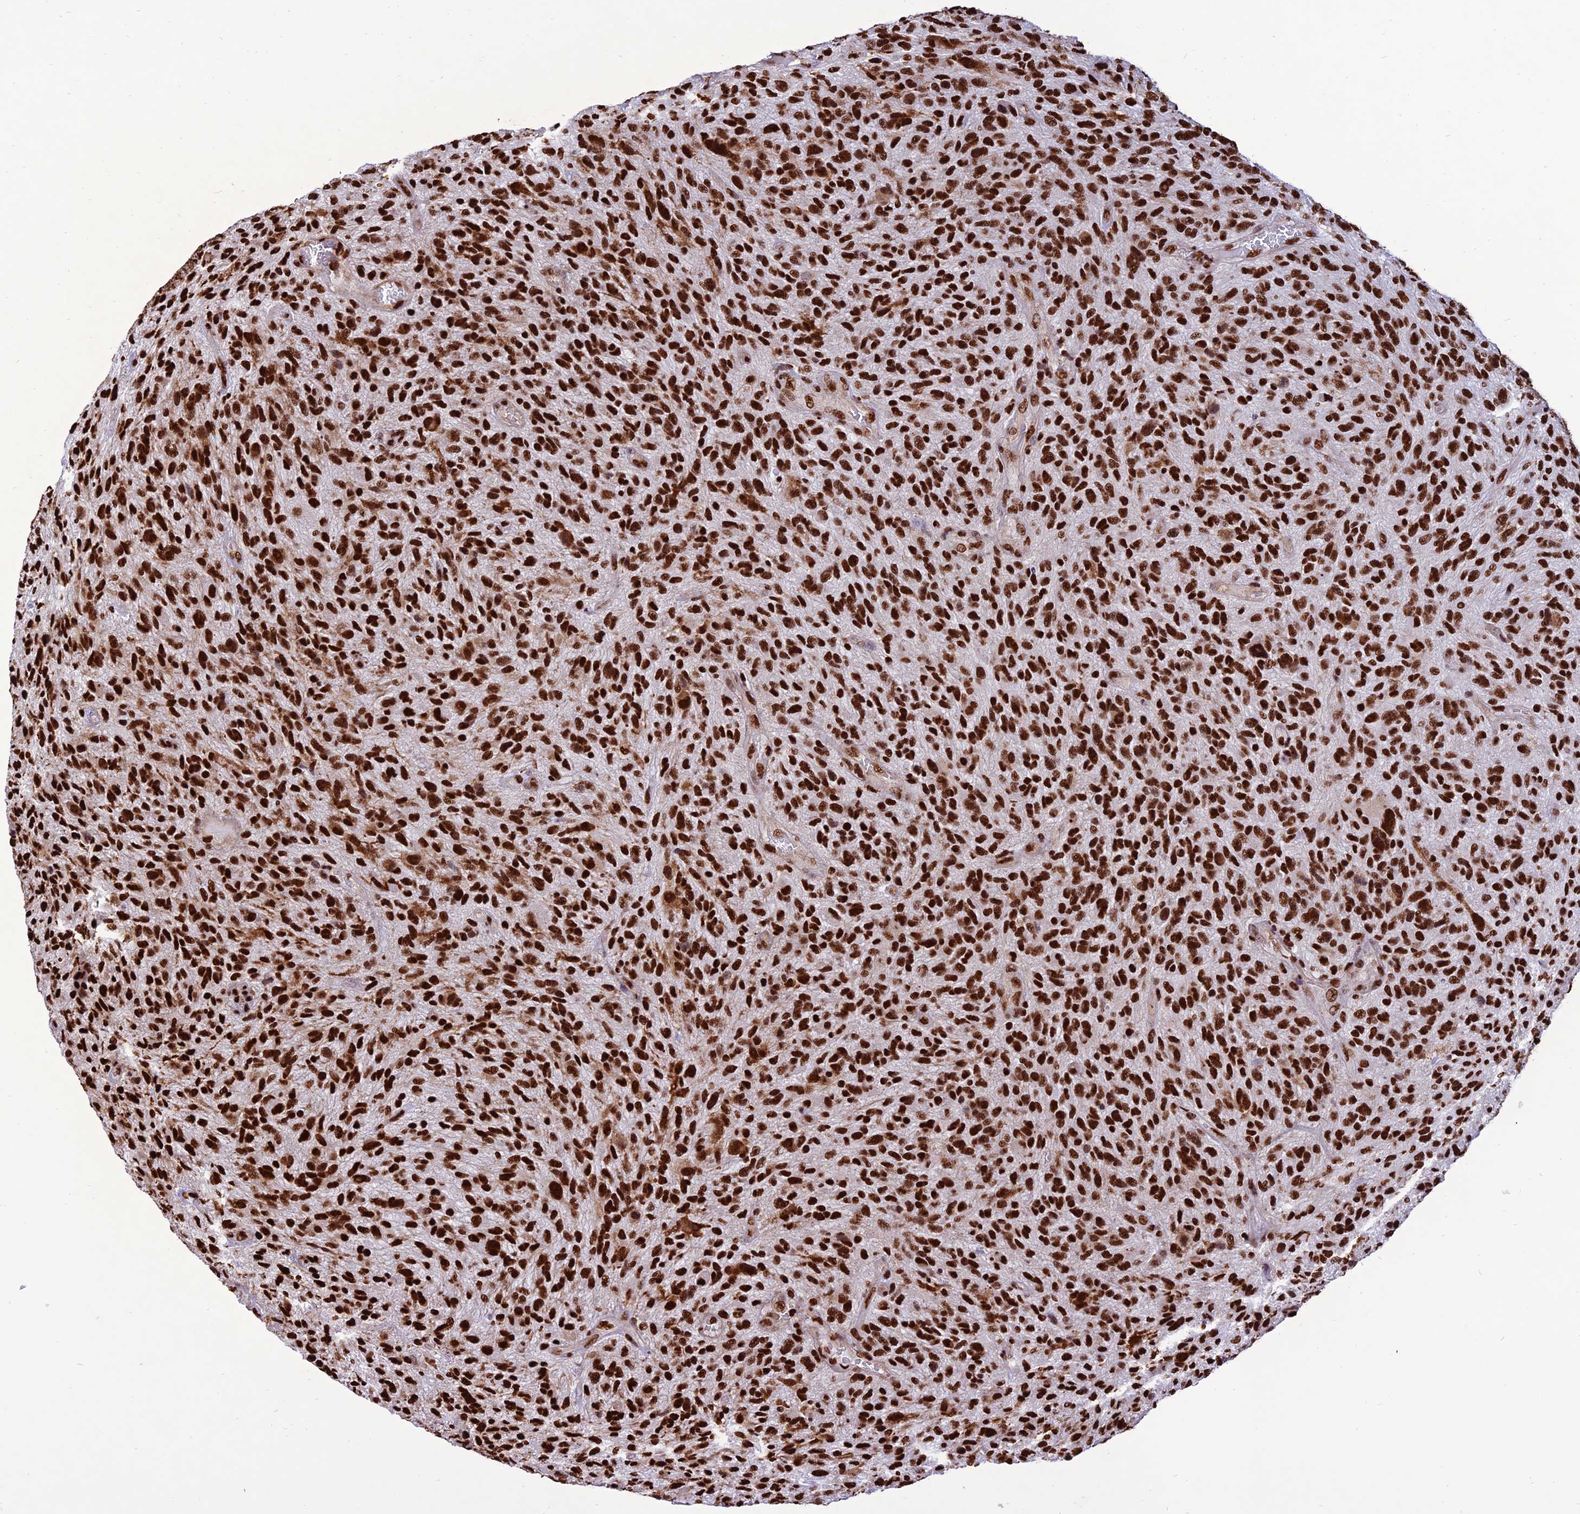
{"staining": {"intensity": "strong", "quantity": ">75%", "location": "nuclear"}, "tissue": "glioma", "cell_type": "Tumor cells", "image_type": "cancer", "snomed": [{"axis": "morphology", "description": "Glioma, malignant, High grade"}, {"axis": "topography", "description": "Brain"}], "caption": "Glioma tissue displays strong nuclear expression in about >75% of tumor cells, visualized by immunohistochemistry.", "gene": "INO80E", "patient": {"sex": "male", "age": 47}}